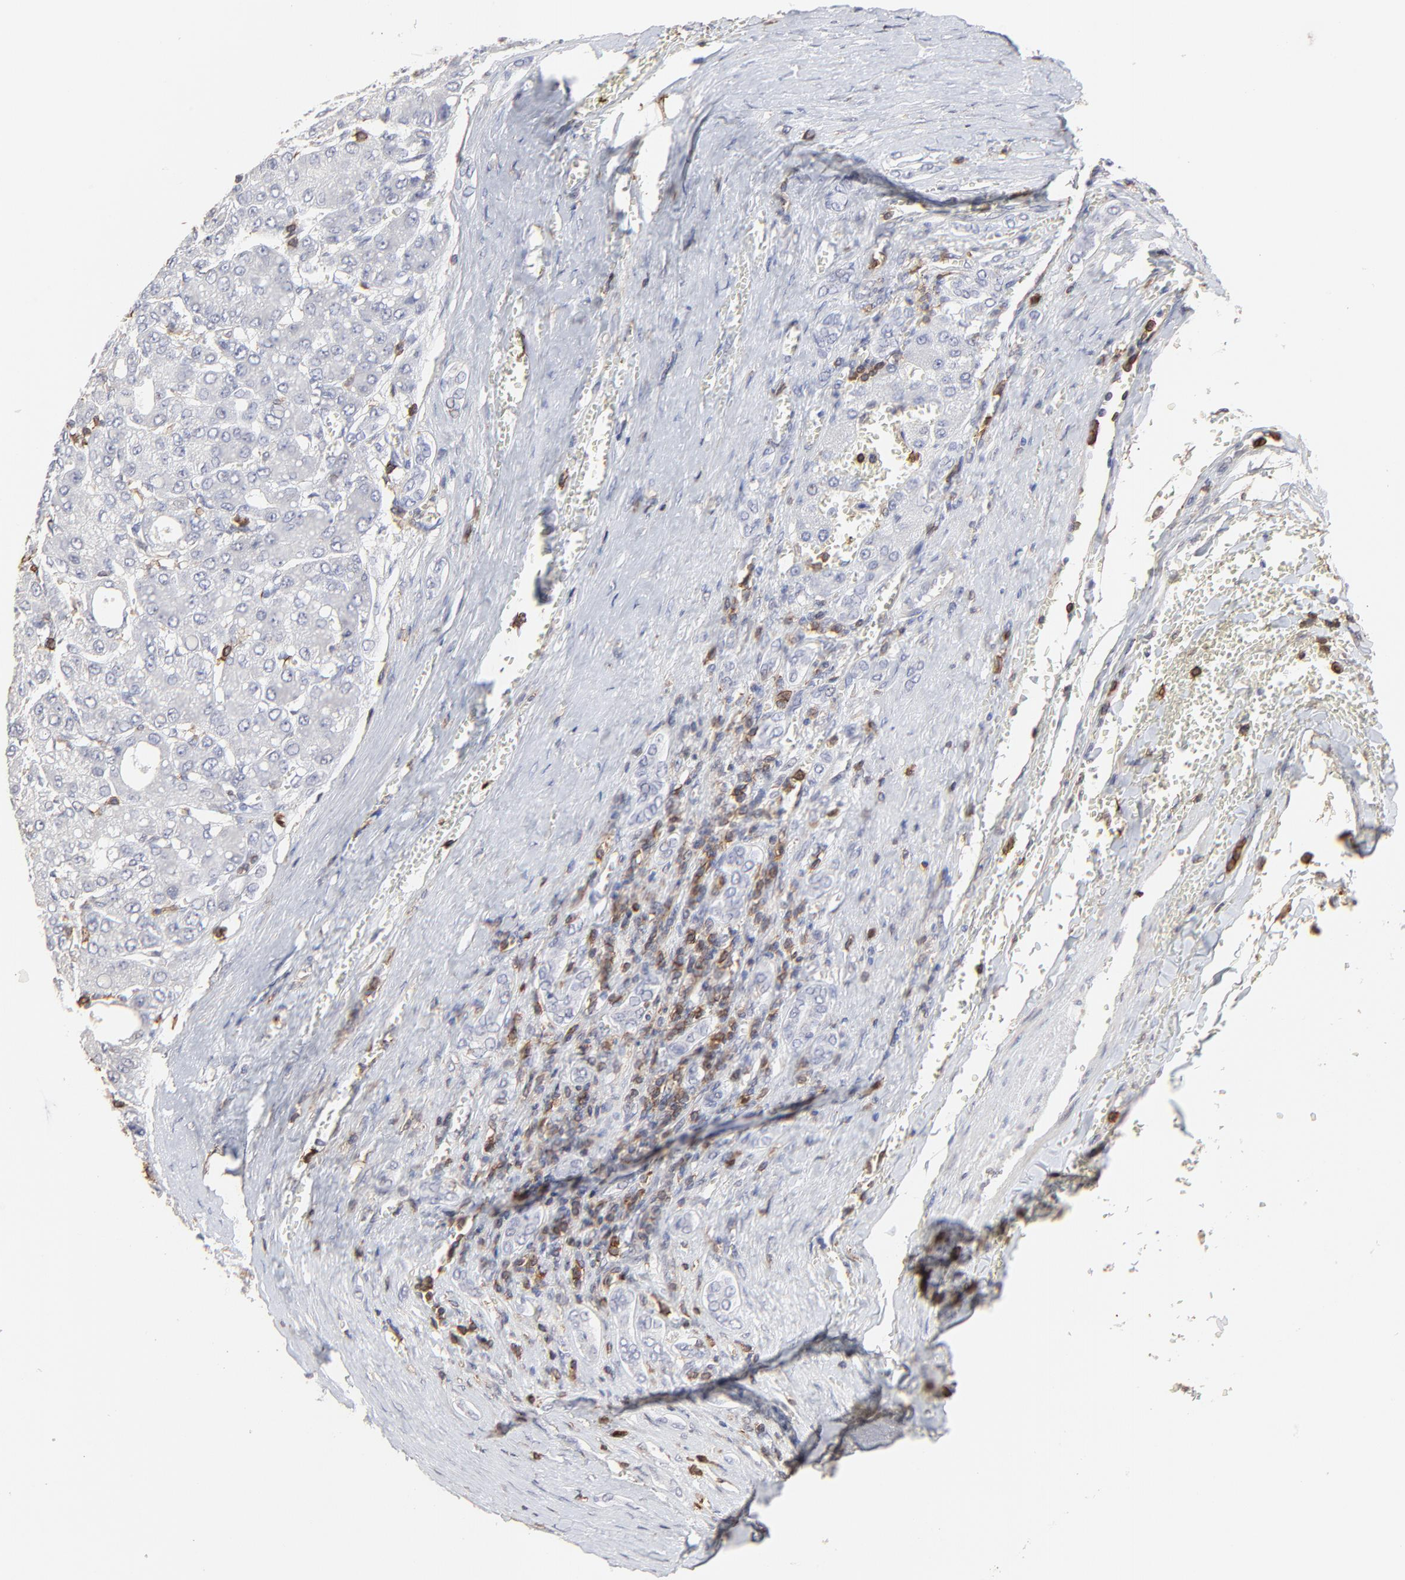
{"staining": {"intensity": "negative", "quantity": "none", "location": "none"}, "tissue": "liver cancer", "cell_type": "Tumor cells", "image_type": "cancer", "snomed": [{"axis": "morphology", "description": "Carcinoma, Hepatocellular, NOS"}, {"axis": "topography", "description": "Liver"}], "caption": "Immunohistochemical staining of liver hepatocellular carcinoma reveals no significant expression in tumor cells. (Stains: DAB (3,3'-diaminobenzidine) IHC with hematoxylin counter stain, Microscopy: brightfield microscopy at high magnification).", "gene": "SLC6A14", "patient": {"sex": "male", "age": 69}}